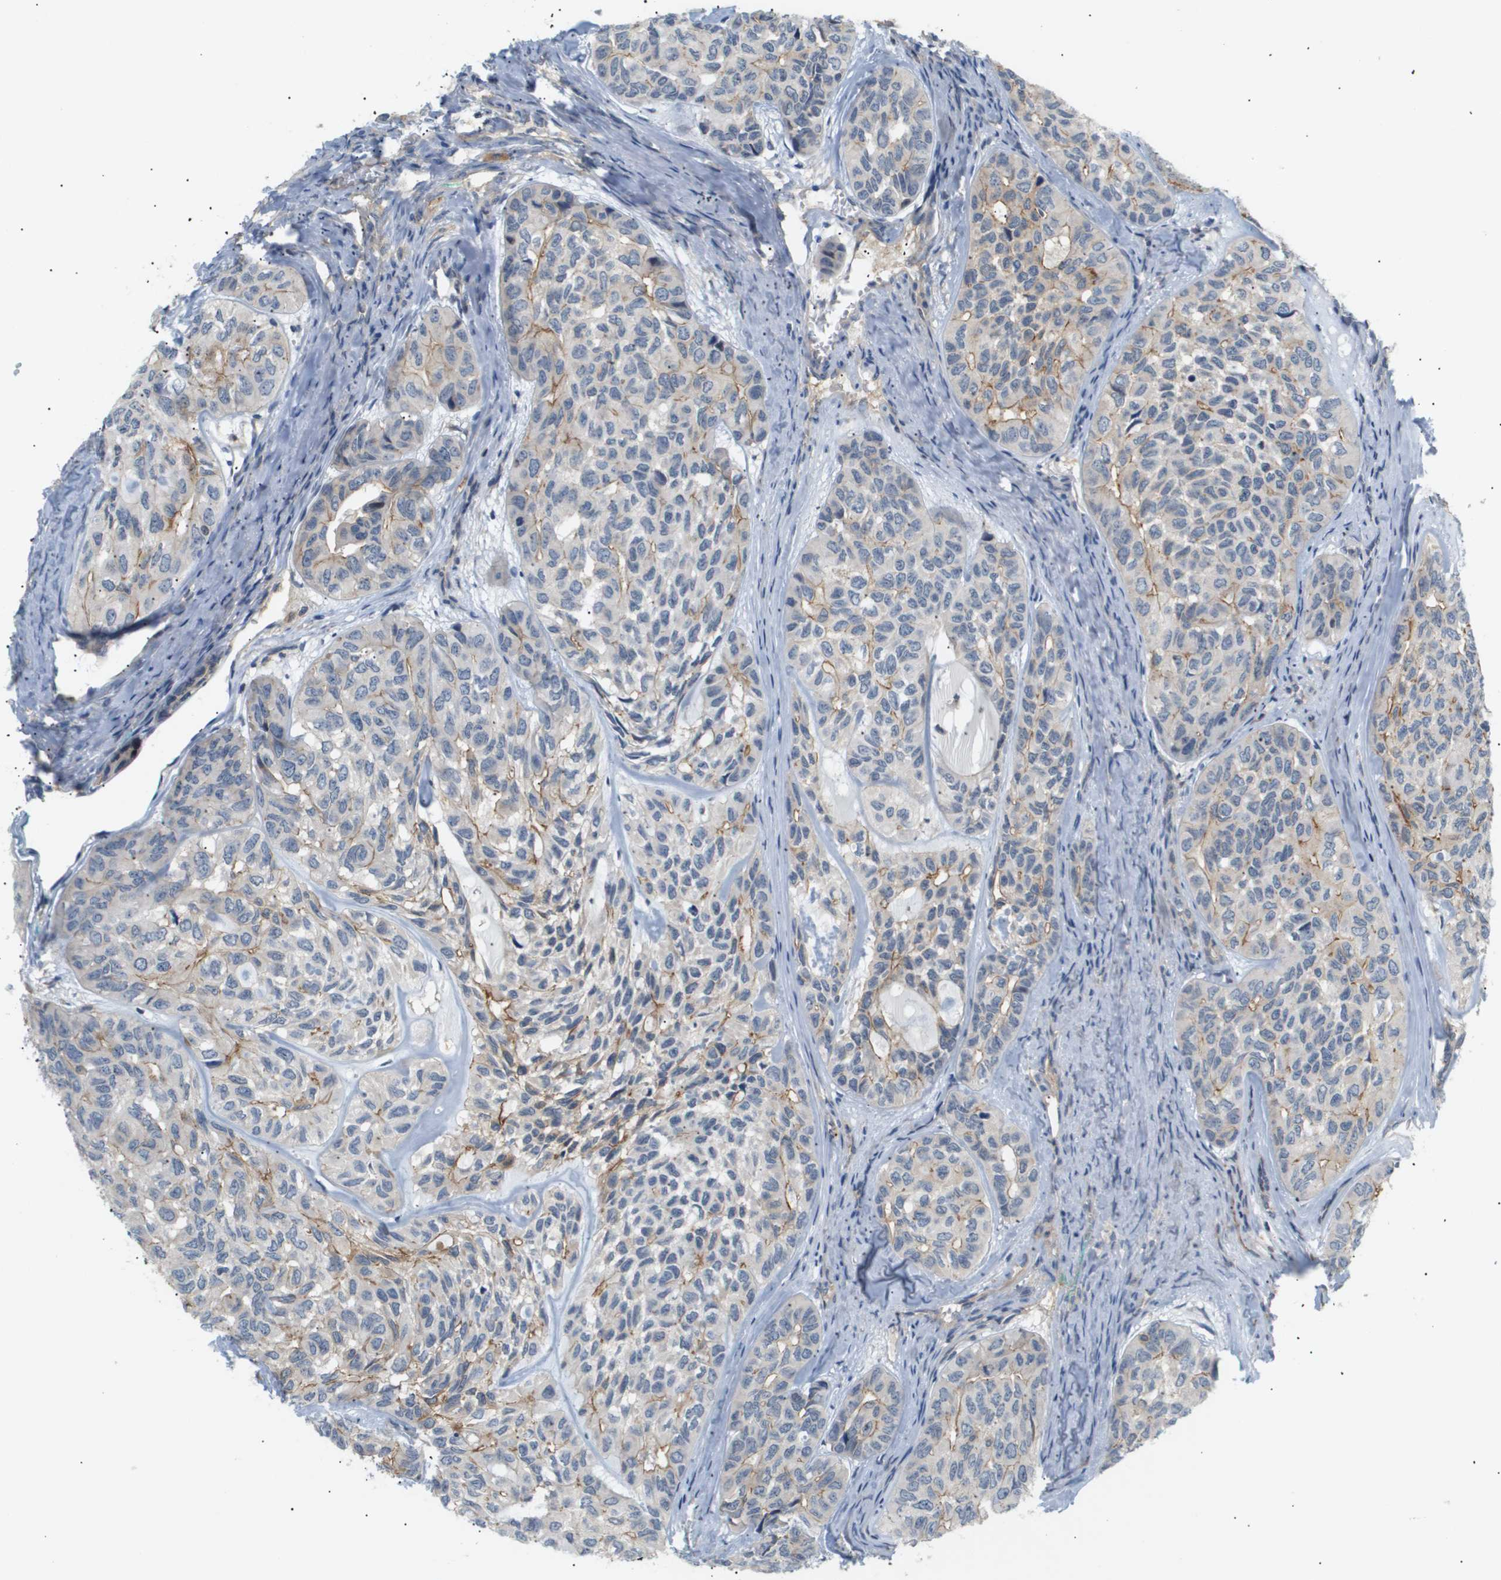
{"staining": {"intensity": "moderate", "quantity": "<25%", "location": "cytoplasmic/membranous"}, "tissue": "head and neck cancer", "cell_type": "Tumor cells", "image_type": "cancer", "snomed": [{"axis": "morphology", "description": "Adenocarcinoma, NOS"}, {"axis": "topography", "description": "Salivary gland, NOS"}, {"axis": "topography", "description": "Head-Neck"}], "caption": "Immunohistochemistry (IHC) of head and neck cancer exhibits low levels of moderate cytoplasmic/membranous staining in about <25% of tumor cells.", "gene": "CORO2B", "patient": {"sex": "female", "age": 76}}